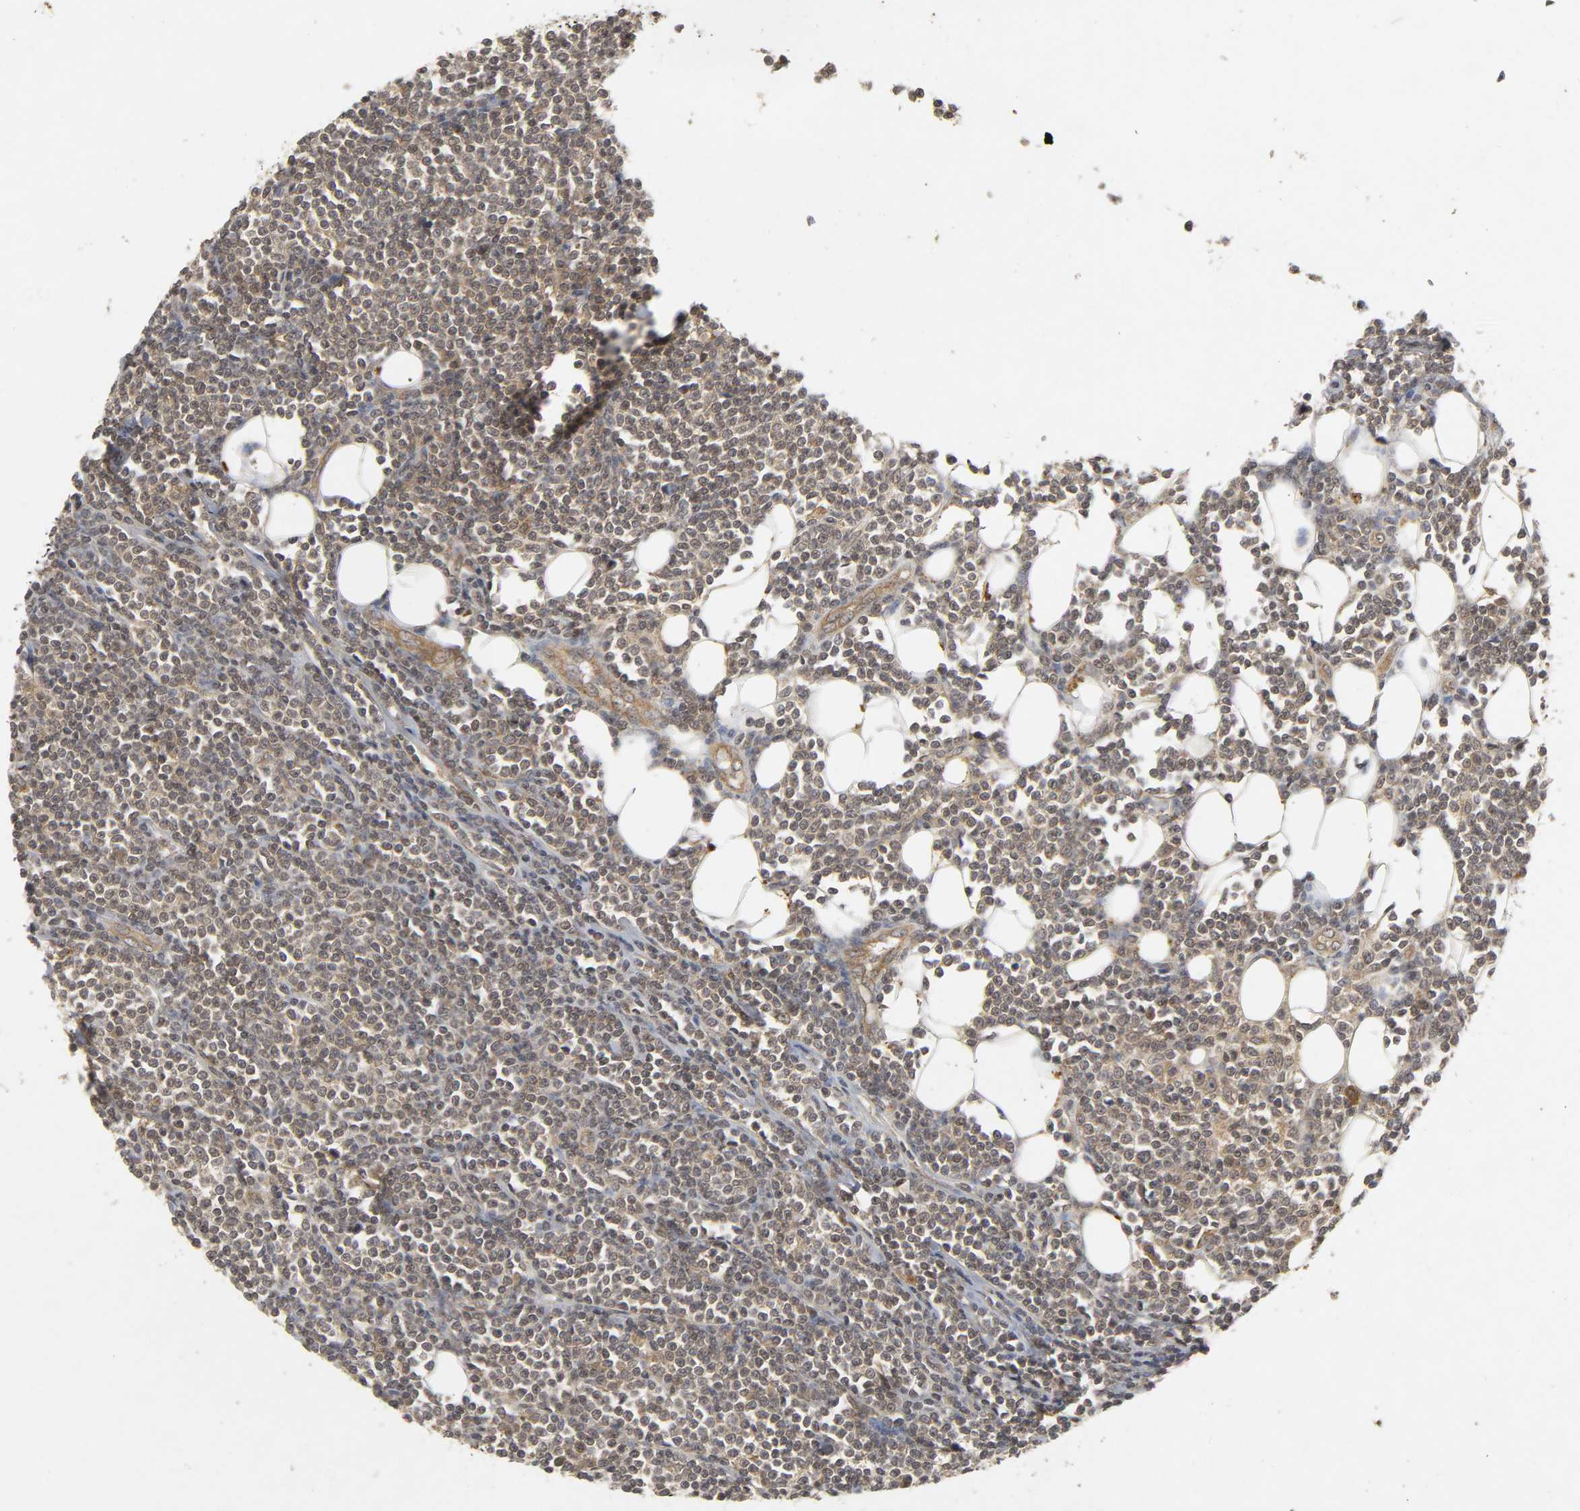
{"staining": {"intensity": "weak", "quantity": ">75%", "location": "cytoplasmic/membranous"}, "tissue": "lymphoma", "cell_type": "Tumor cells", "image_type": "cancer", "snomed": [{"axis": "morphology", "description": "Malignant lymphoma, non-Hodgkin's type, Low grade"}, {"axis": "topography", "description": "Soft tissue"}], "caption": "A brown stain labels weak cytoplasmic/membranous staining of a protein in human malignant lymphoma, non-Hodgkin's type (low-grade) tumor cells.", "gene": "TRAF6", "patient": {"sex": "male", "age": 92}}